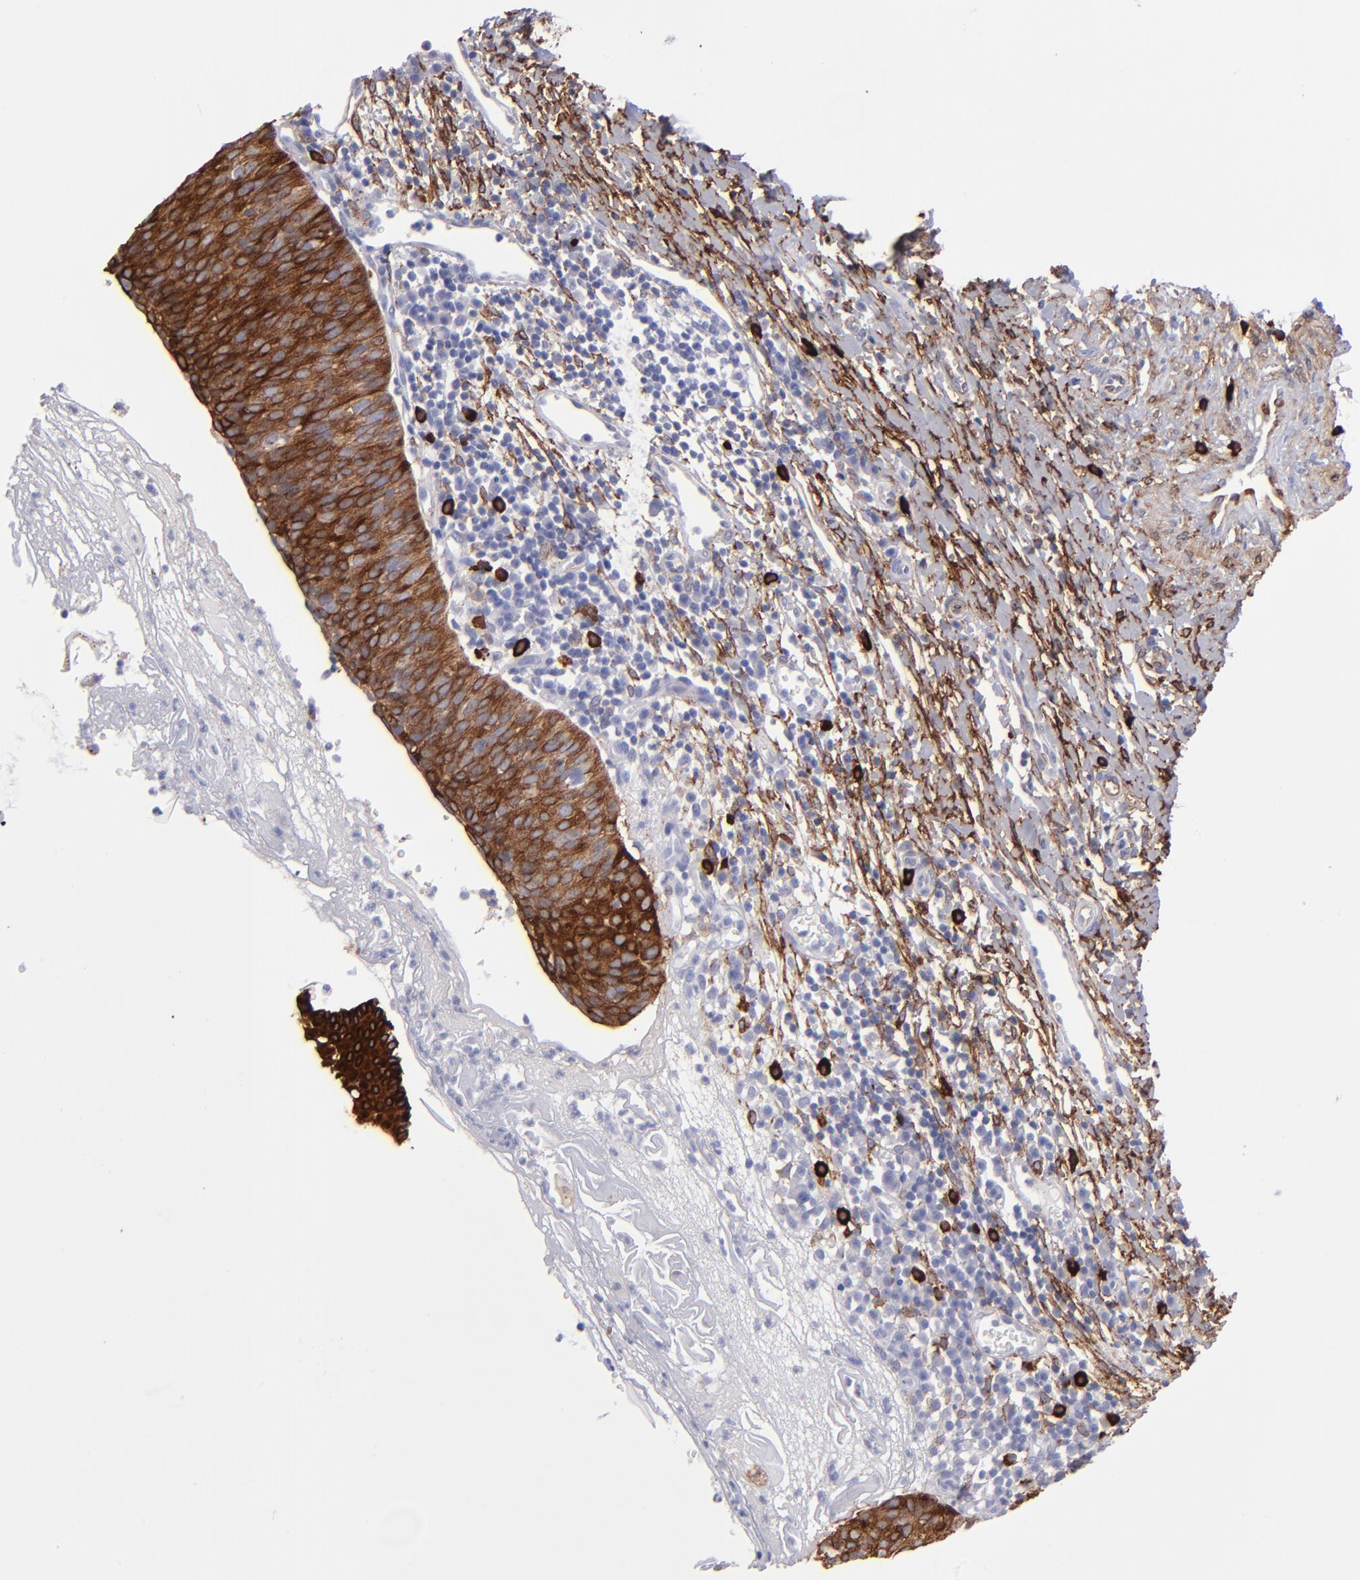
{"staining": {"intensity": "moderate", "quantity": ">75%", "location": "cytoplasmic/membranous"}, "tissue": "cervical cancer", "cell_type": "Tumor cells", "image_type": "cancer", "snomed": [{"axis": "morphology", "description": "Normal tissue, NOS"}, {"axis": "morphology", "description": "Squamous cell carcinoma, NOS"}, {"axis": "topography", "description": "Cervix"}], "caption": "An immunohistochemistry micrograph of neoplastic tissue is shown. Protein staining in brown highlights moderate cytoplasmic/membranous positivity in cervical cancer within tumor cells.", "gene": "AHNAK2", "patient": {"sex": "female", "age": 39}}